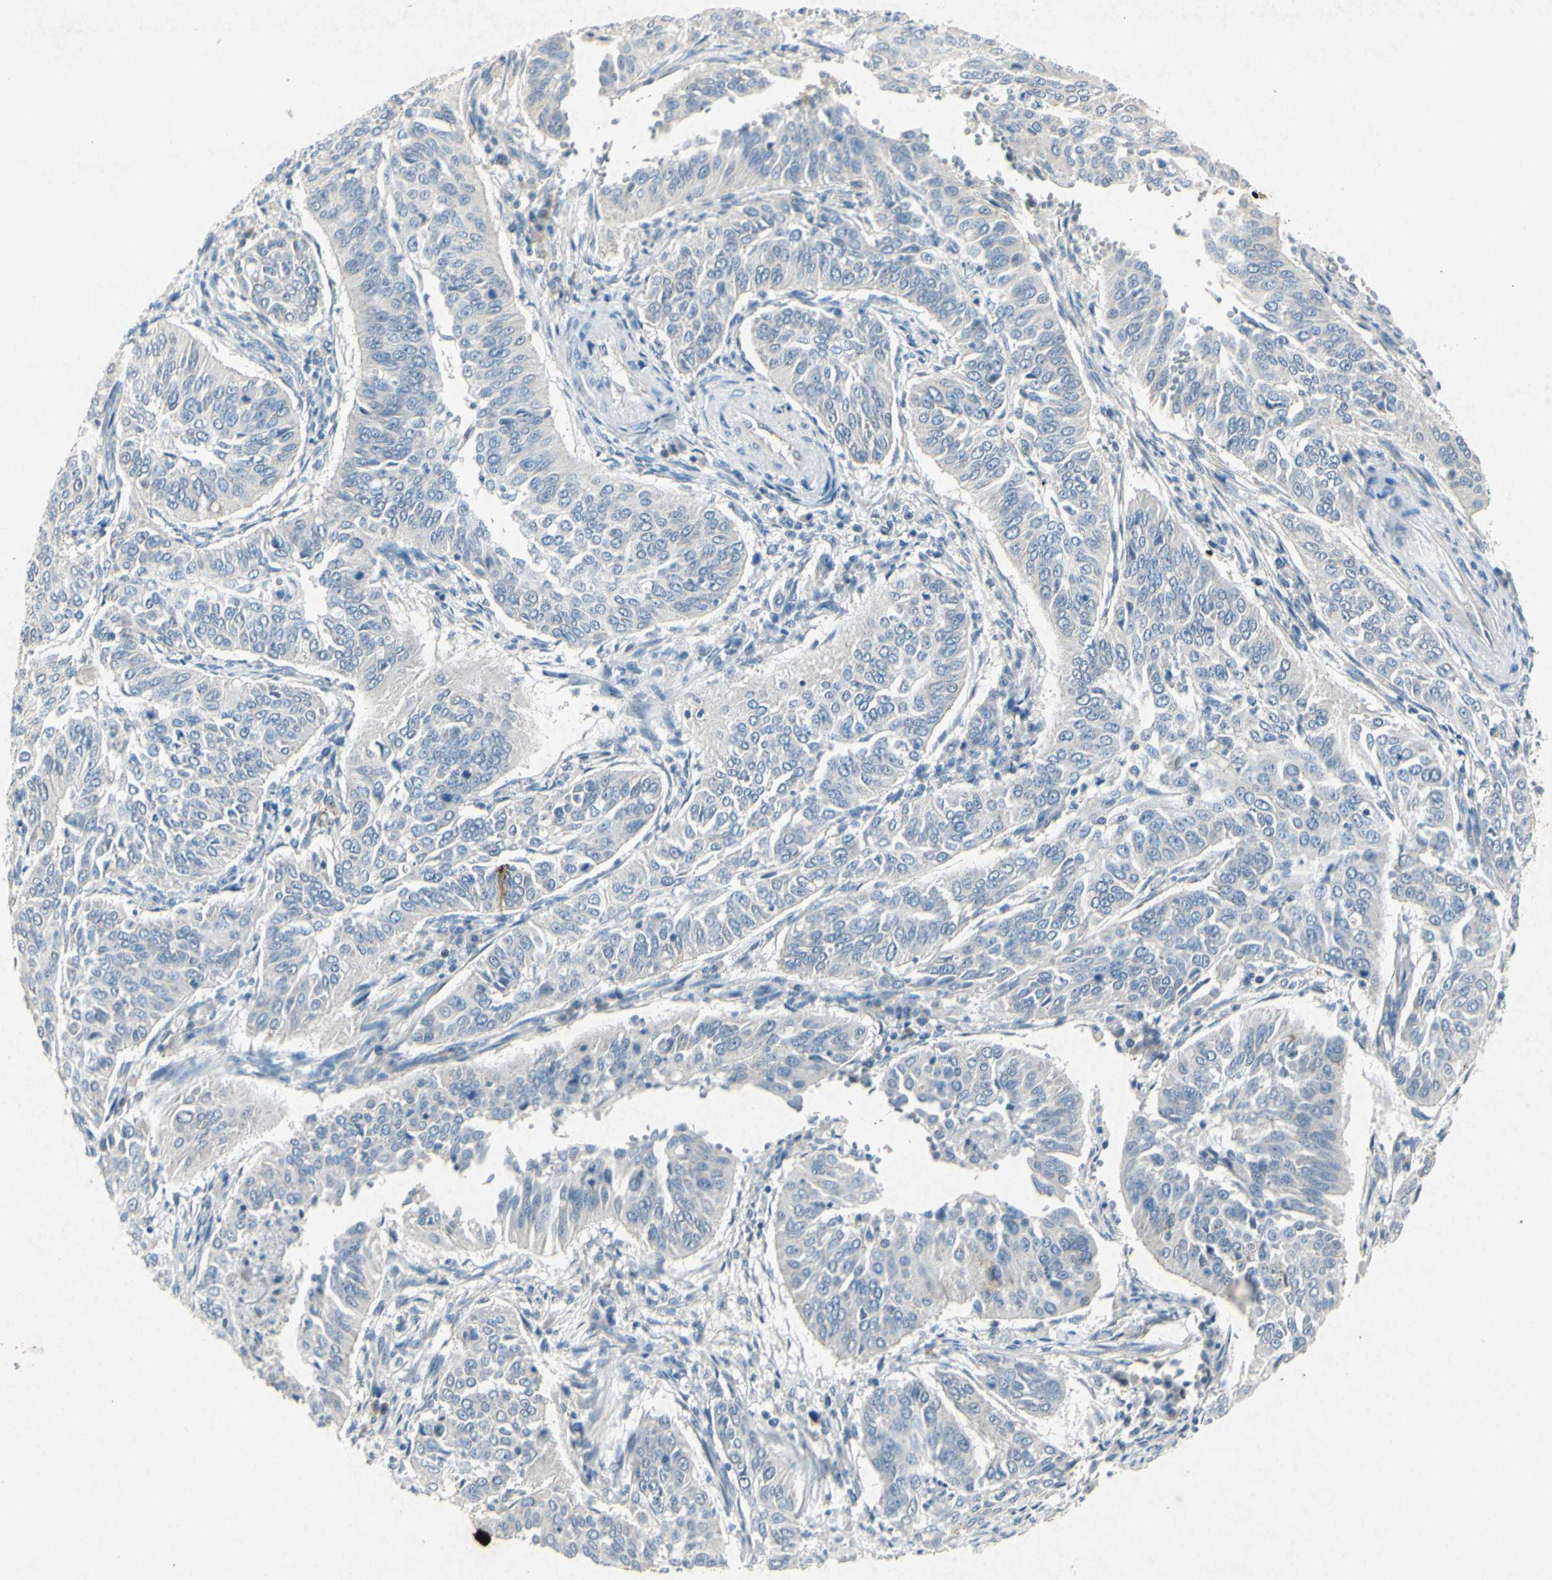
{"staining": {"intensity": "negative", "quantity": "none", "location": "none"}, "tissue": "cervical cancer", "cell_type": "Tumor cells", "image_type": "cancer", "snomed": [{"axis": "morphology", "description": "Normal tissue, NOS"}, {"axis": "morphology", "description": "Squamous cell carcinoma, NOS"}, {"axis": "topography", "description": "Cervix"}], "caption": "IHC image of human cervical cancer stained for a protein (brown), which exhibits no positivity in tumor cells. (DAB IHC, high magnification).", "gene": "SNAP91", "patient": {"sex": "female", "age": 39}}